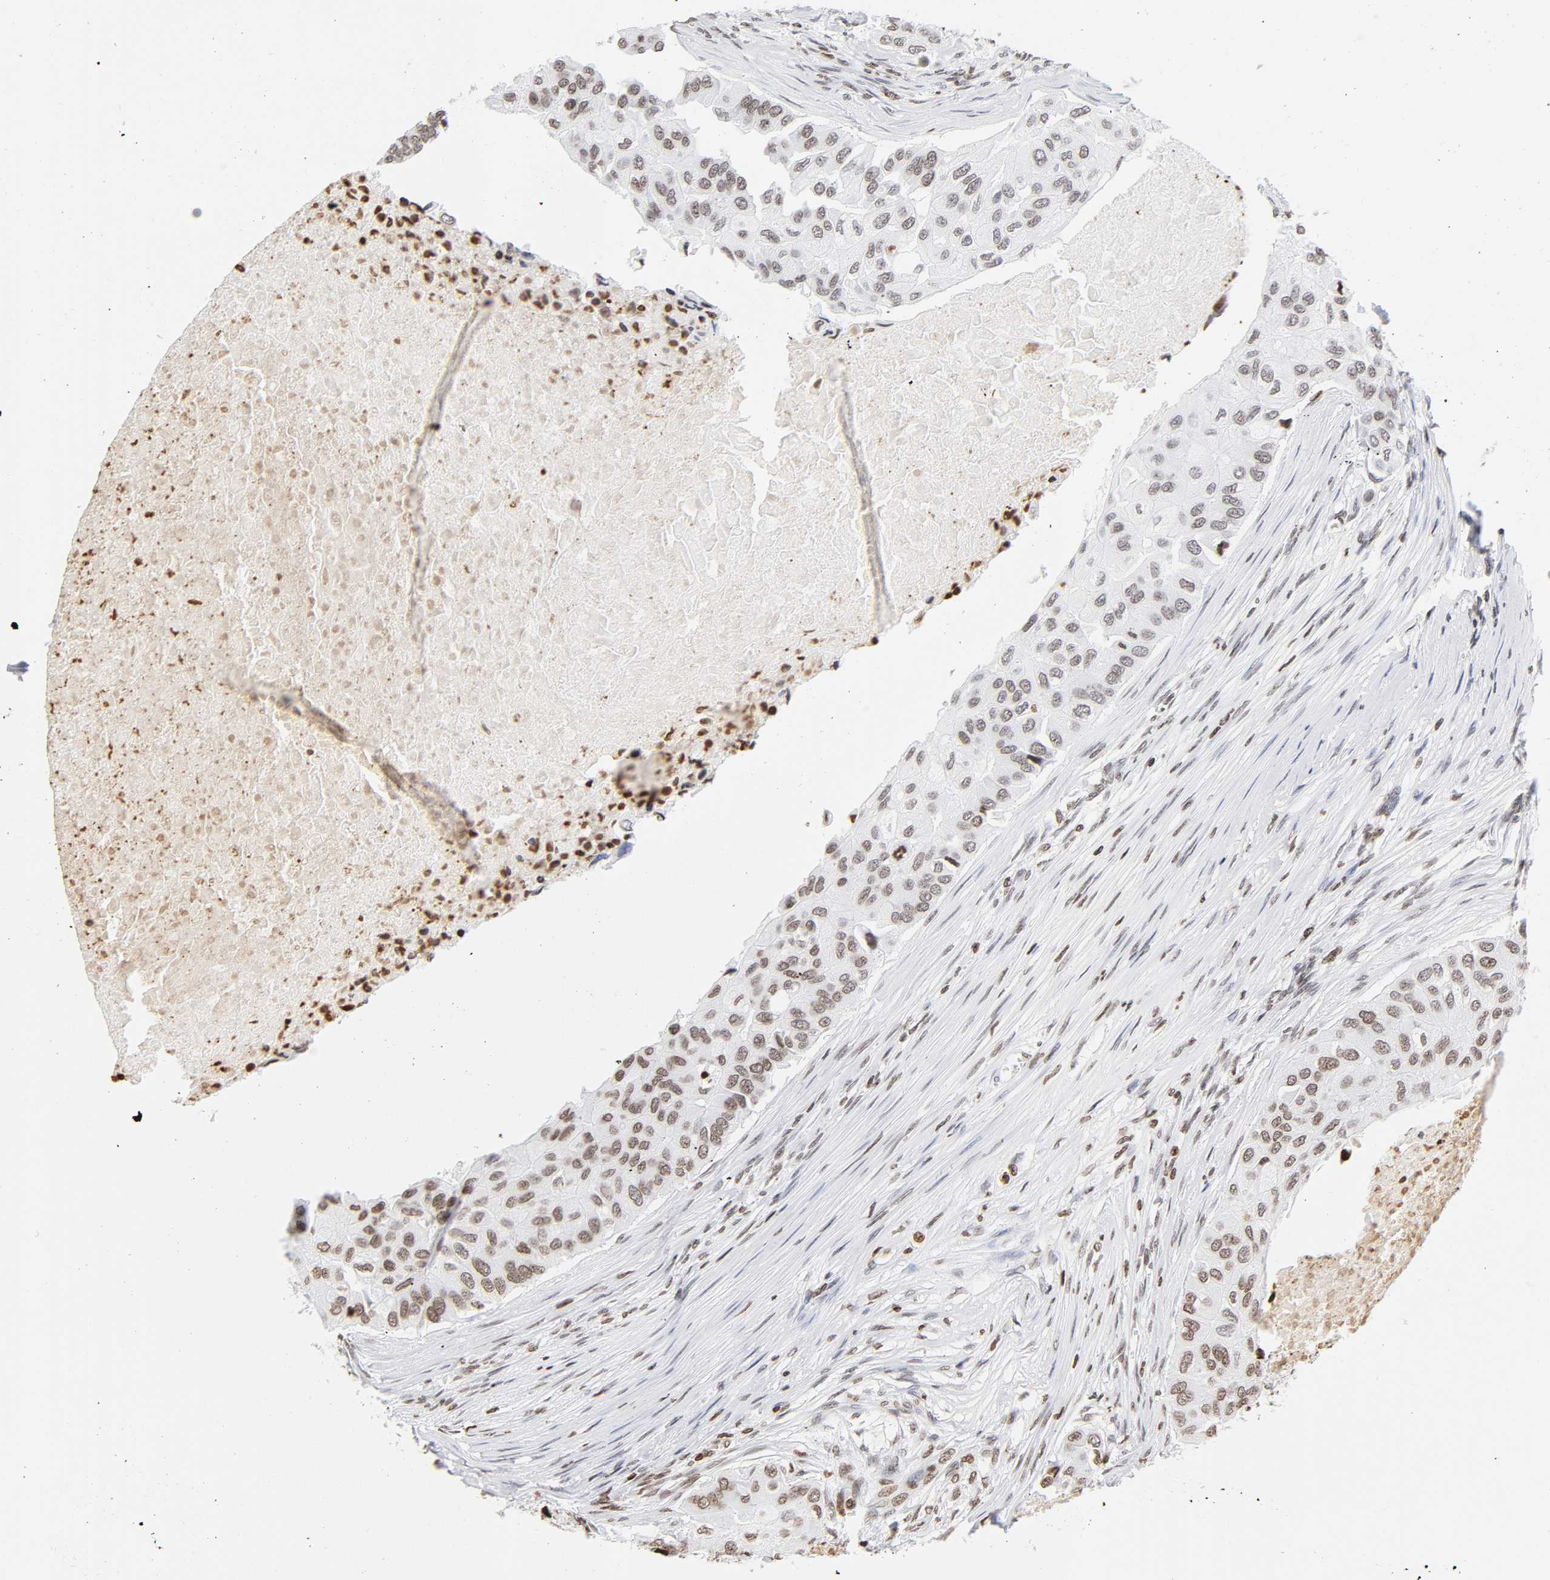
{"staining": {"intensity": "weak", "quantity": ">75%", "location": "nuclear"}, "tissue": "breast cancer", "cell_type": "Tumor cells", "image_type": "cancer", "snomed": [{"axis": "morphology", "description": "Normal tissue, NOS"}, {"axis": "morphology", "description": "Duct carcinoma"}, {"axis": "topography", "description": "Breast"}], "caption": "Weak nuclear staining for a protein is identified in about >75% of tumor cells of breast cancer using immunohistochemistry.", "gene": "H2AC12", "patient": {"sex": "female", "age": 49}}